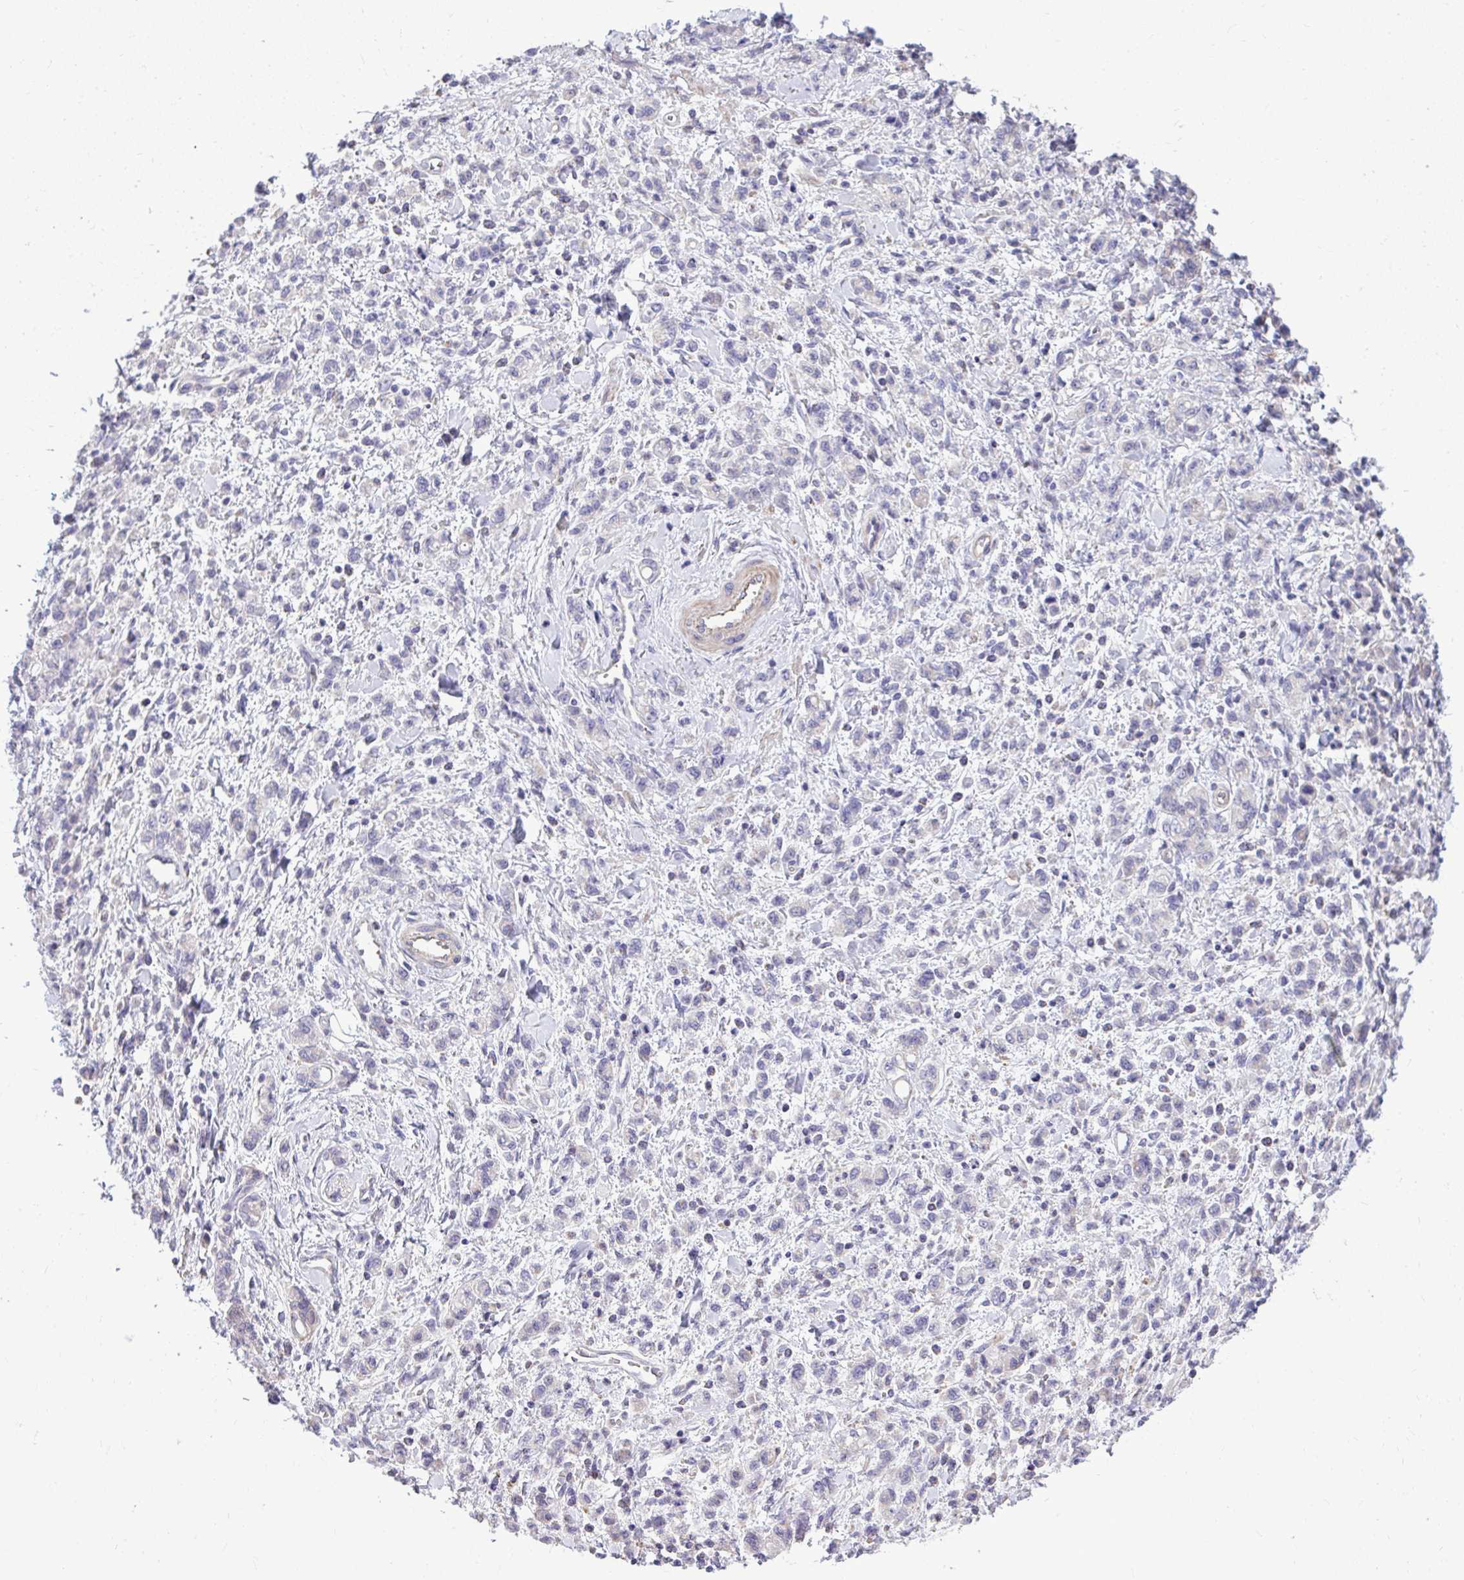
{"staining": {"intensity": "negative", "quantity": "none", "location": "none"}, "tissue": "stomach cancer", "cell_type": "Tumor cells", "image_type": "cancer", "snomed": [{"axis": "morphology", "description": "Adenocarcinoma, NOS"}, {"axis": "topography", "description": "Stomach"}], "caption": "A micrograph of human stomach cancer (adenocarcinoma) is negative for staining in tumor cells.", "gene": "GRK4", "patient": {"sex": "male", "age": 77}}